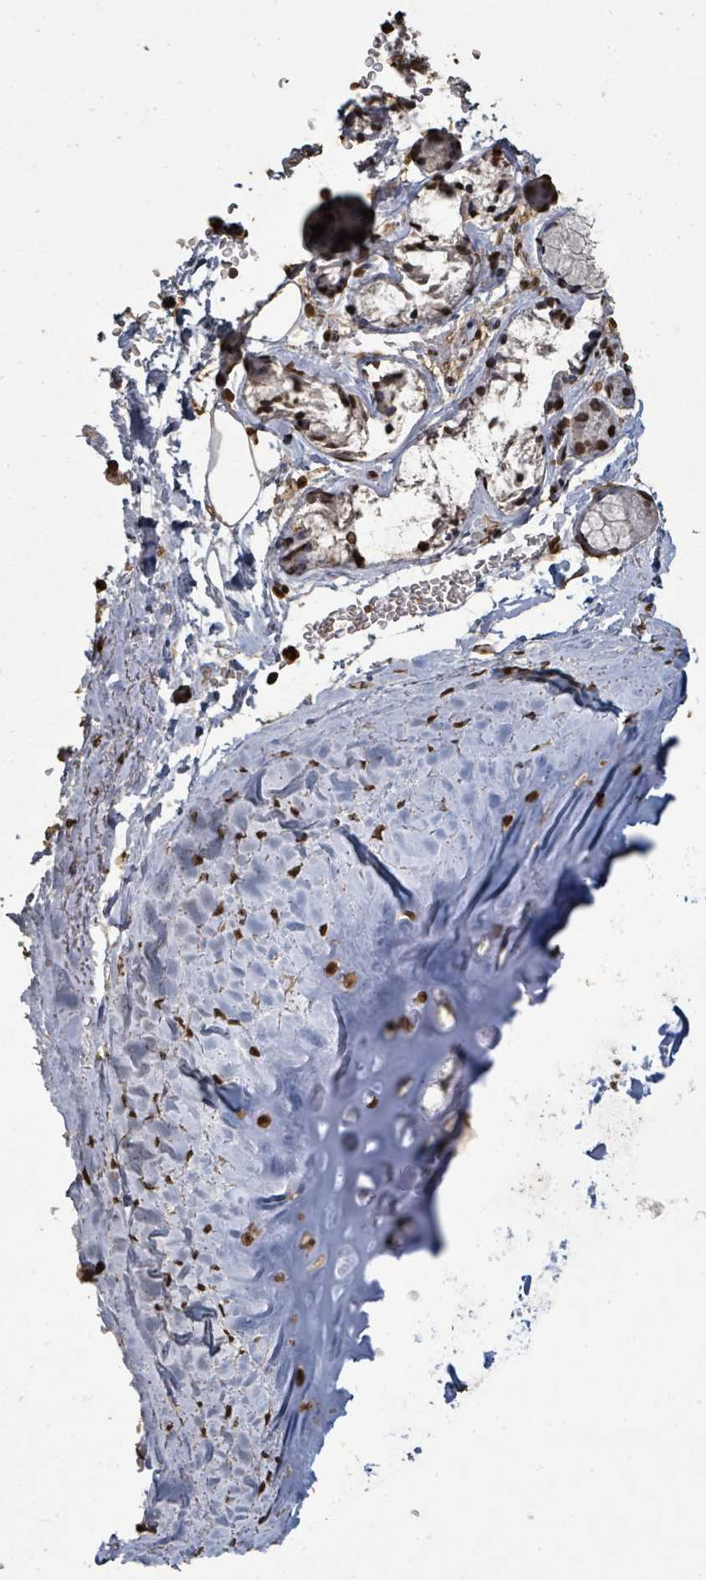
{"staining": {"intensity": "moderate", "quantity": ">75%", "location": "nuclear"}, "tissue": "soft tissue", "cell_type": "Chondrocytes", "image_type": "normal", "snomed": [{"axis": "morphology", "description": "Normal tissue, NOS"}, {"axis": "topography", "description": "Cartilage tissue"}, {"axis": "topography", "description": "Bronchus"}], "caption": "A brown stain labels moderate nuclear positivity of a protein in chondrocytes of normal human soft tissue.", "gene": "MRPS12", "patient": {"sex": "female", "age": 72}}